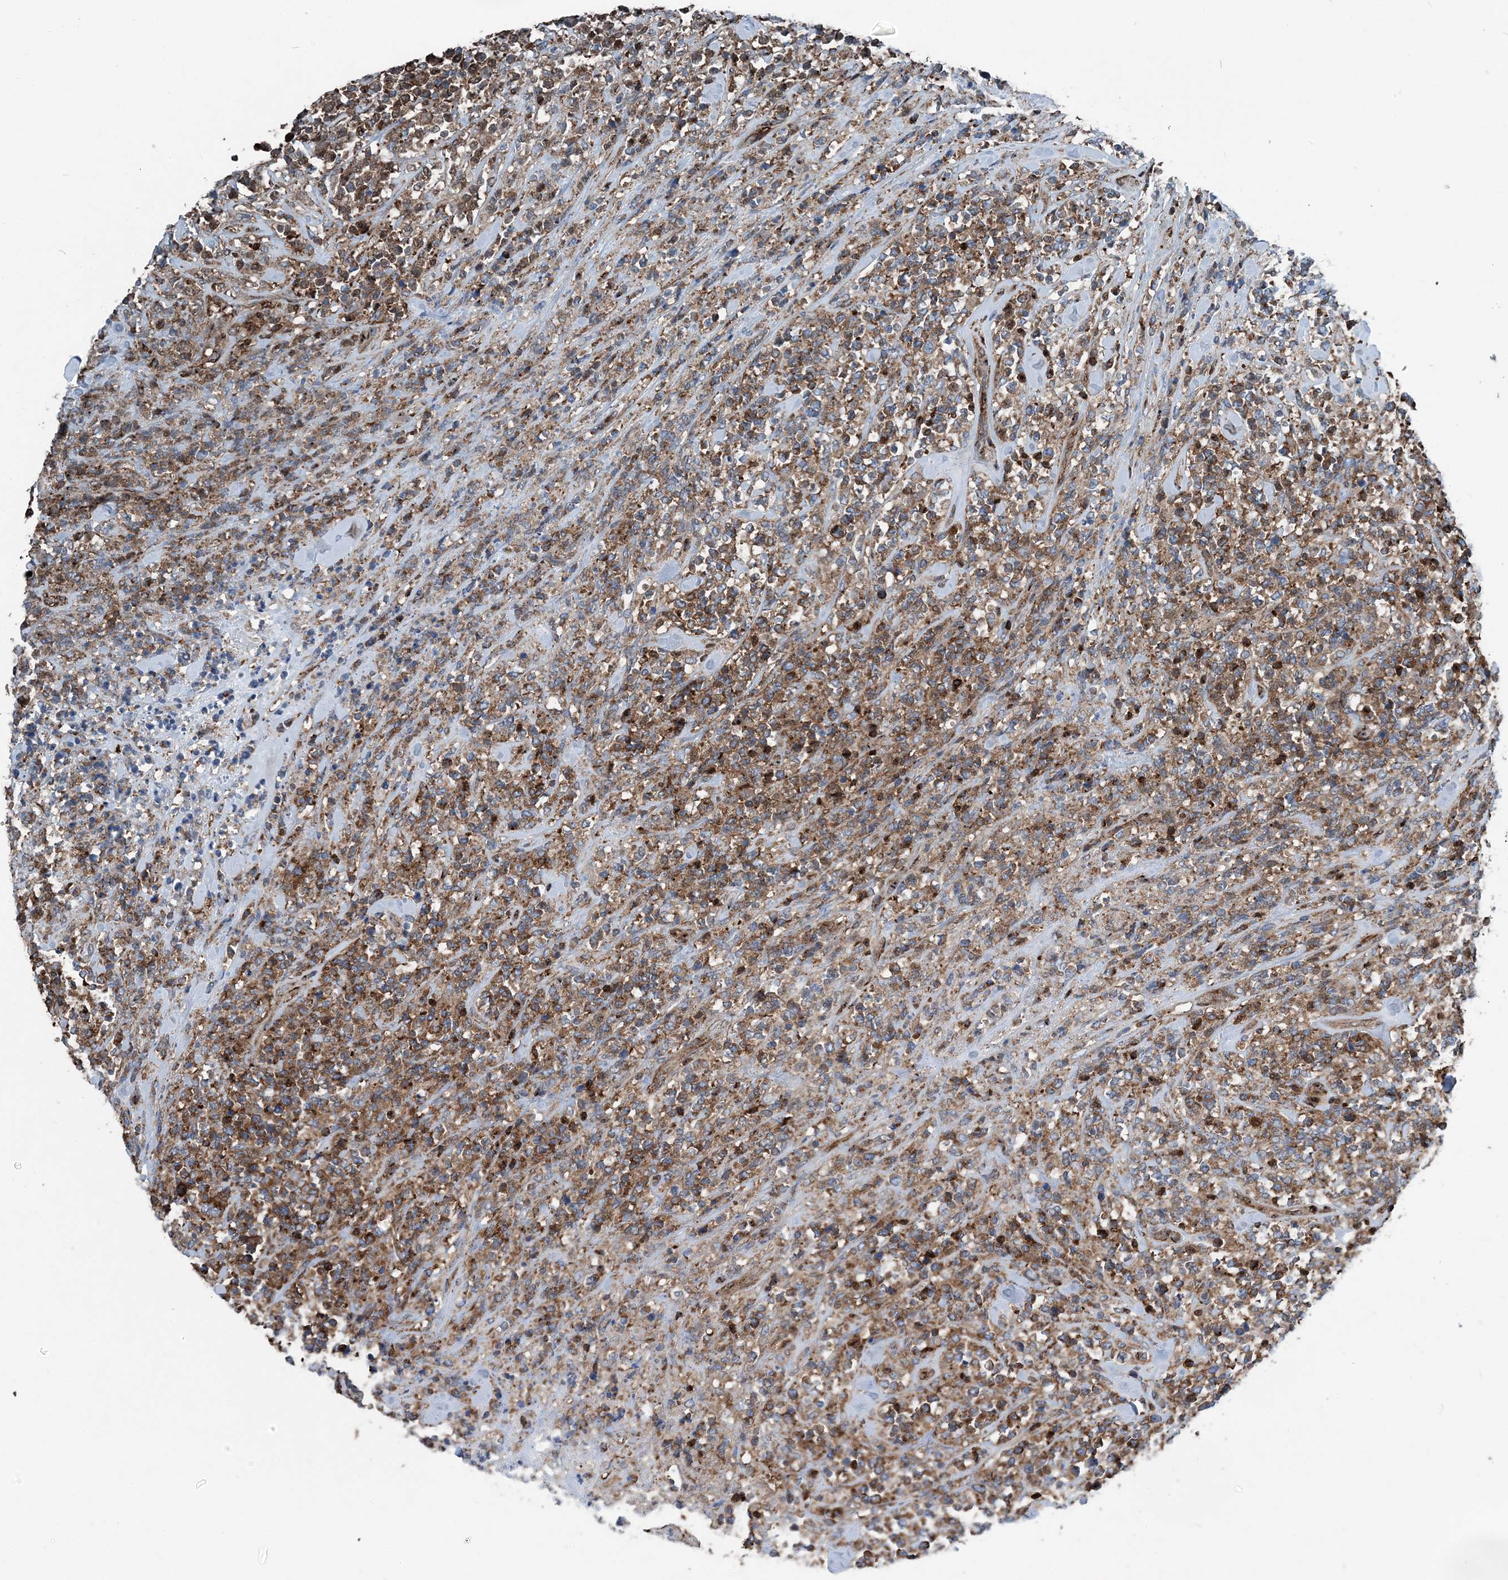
{"staining": {"intensity": "moderate", "quantity": ">75%", "location": "cytoplasmic/membranous"}, "tissue": "lymphoma", "cell_type": "Tumor cells", "image_type": "cancer", "snomed": [{"axis": "morphology", "description": "Malignant lymphoma, non-Hodgkin's type, High grade"}, {"axis": "topography", "description": "Soft tissue"}], "caption": "Protein expression by IHC reveals moderate cytoplasmic/membranous staining in about >75% of tumor cells in lymphoma. The protein of interest is shown in brown color, while the nuclei are stained blue.", "gene": "CFL1", "patient": {"sex": "male", "age": 18}}